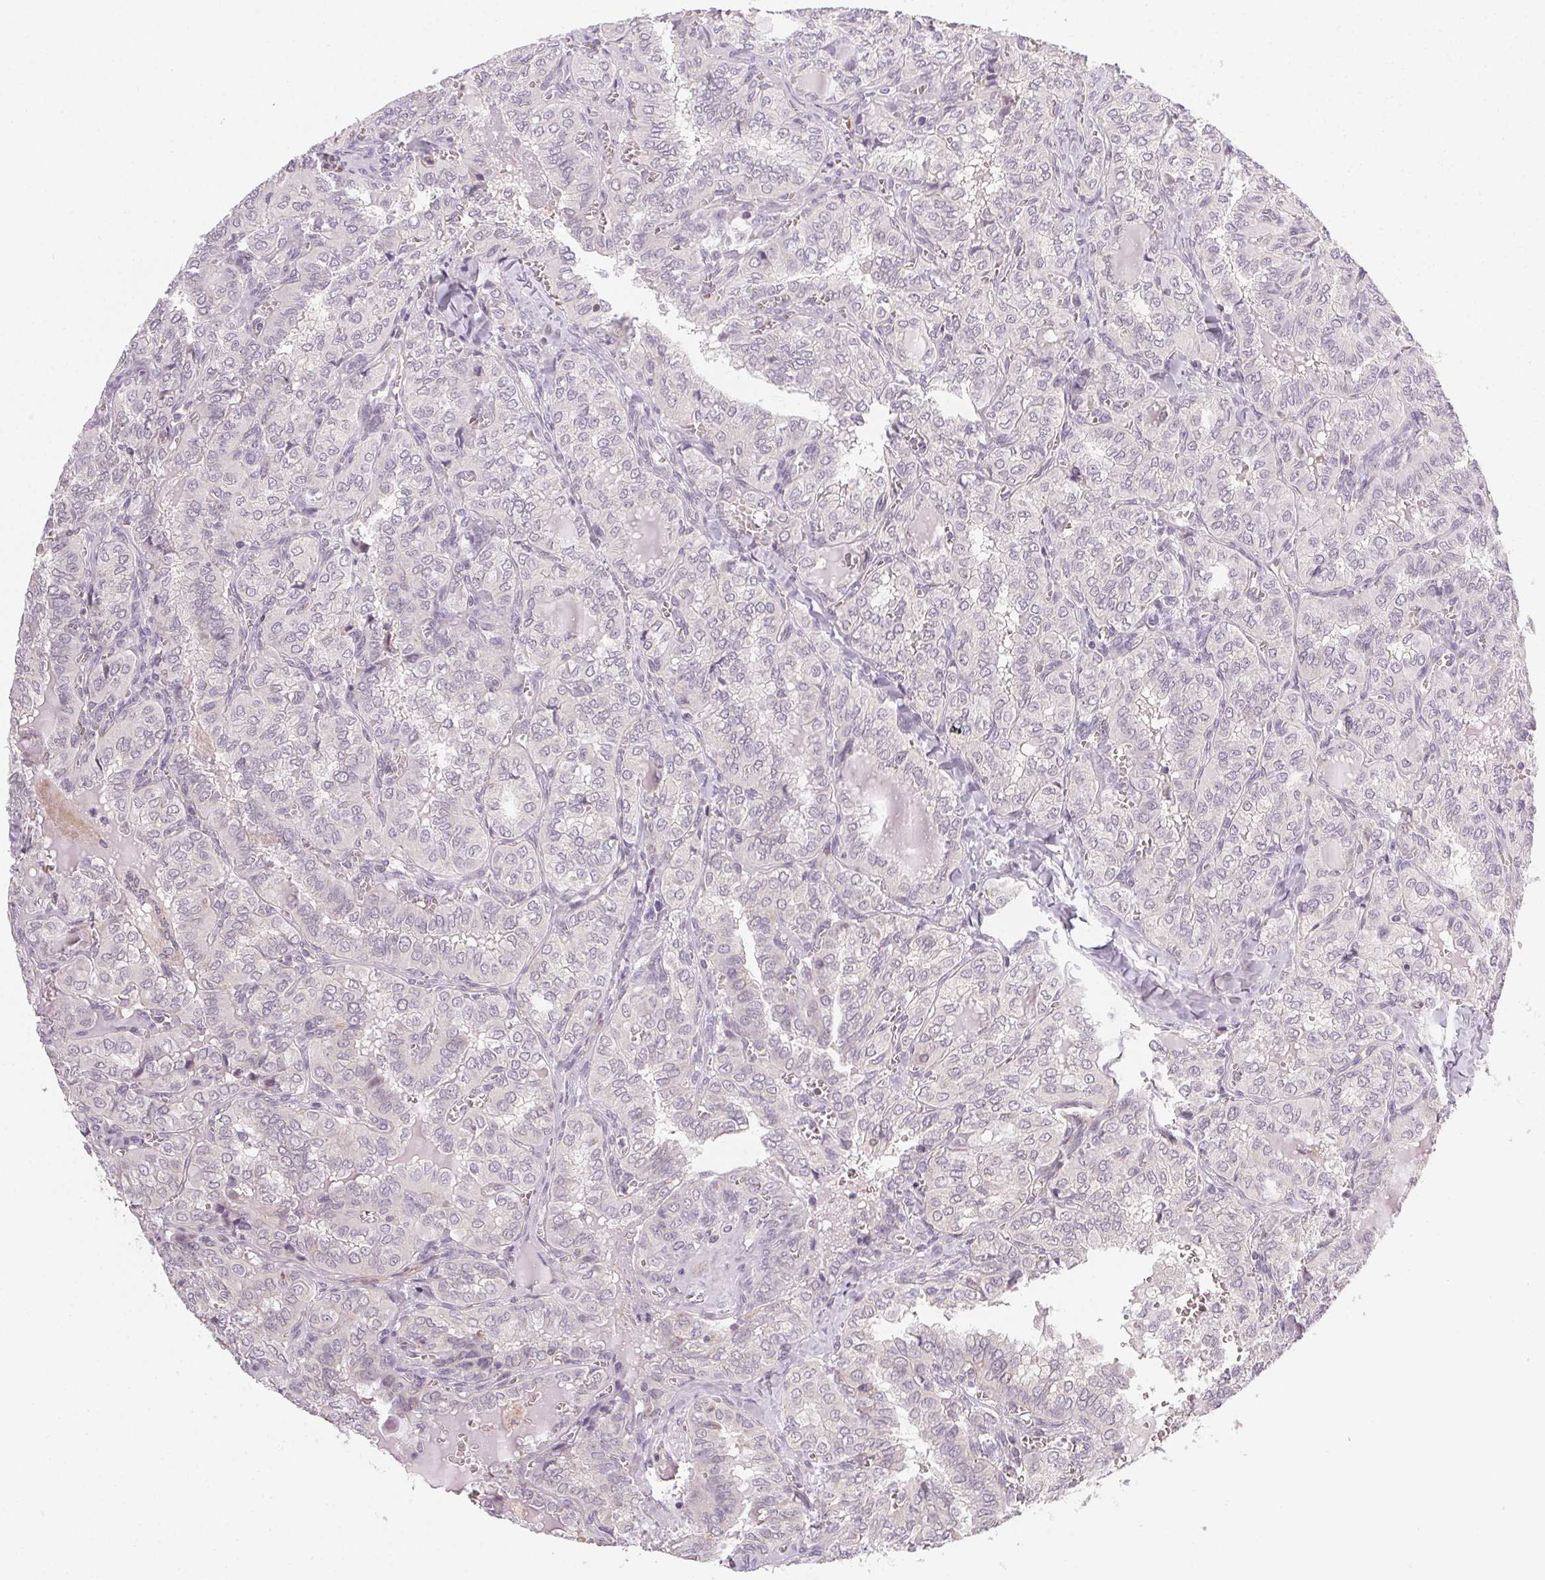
{"staining": {"intensity": "negative", "quantity": "none", "location": "none"}, "tissue": "thyroid cancer", "cell_type": "Tumor cells", "image_type": "cancer", "snomed": [{"axis": "morphology", "description": "Papillary adenocarcinoma, NOS"}, {"axis": "topography", "description": "Thyroid gland"}], "caption": "Immunohistochemistry of human thyroid cancer (papillary adenocarcinoma) shows no positivity in tumor cells.", "gene": "NCOA4", "patient": {"sex": "female", "age": 41}}